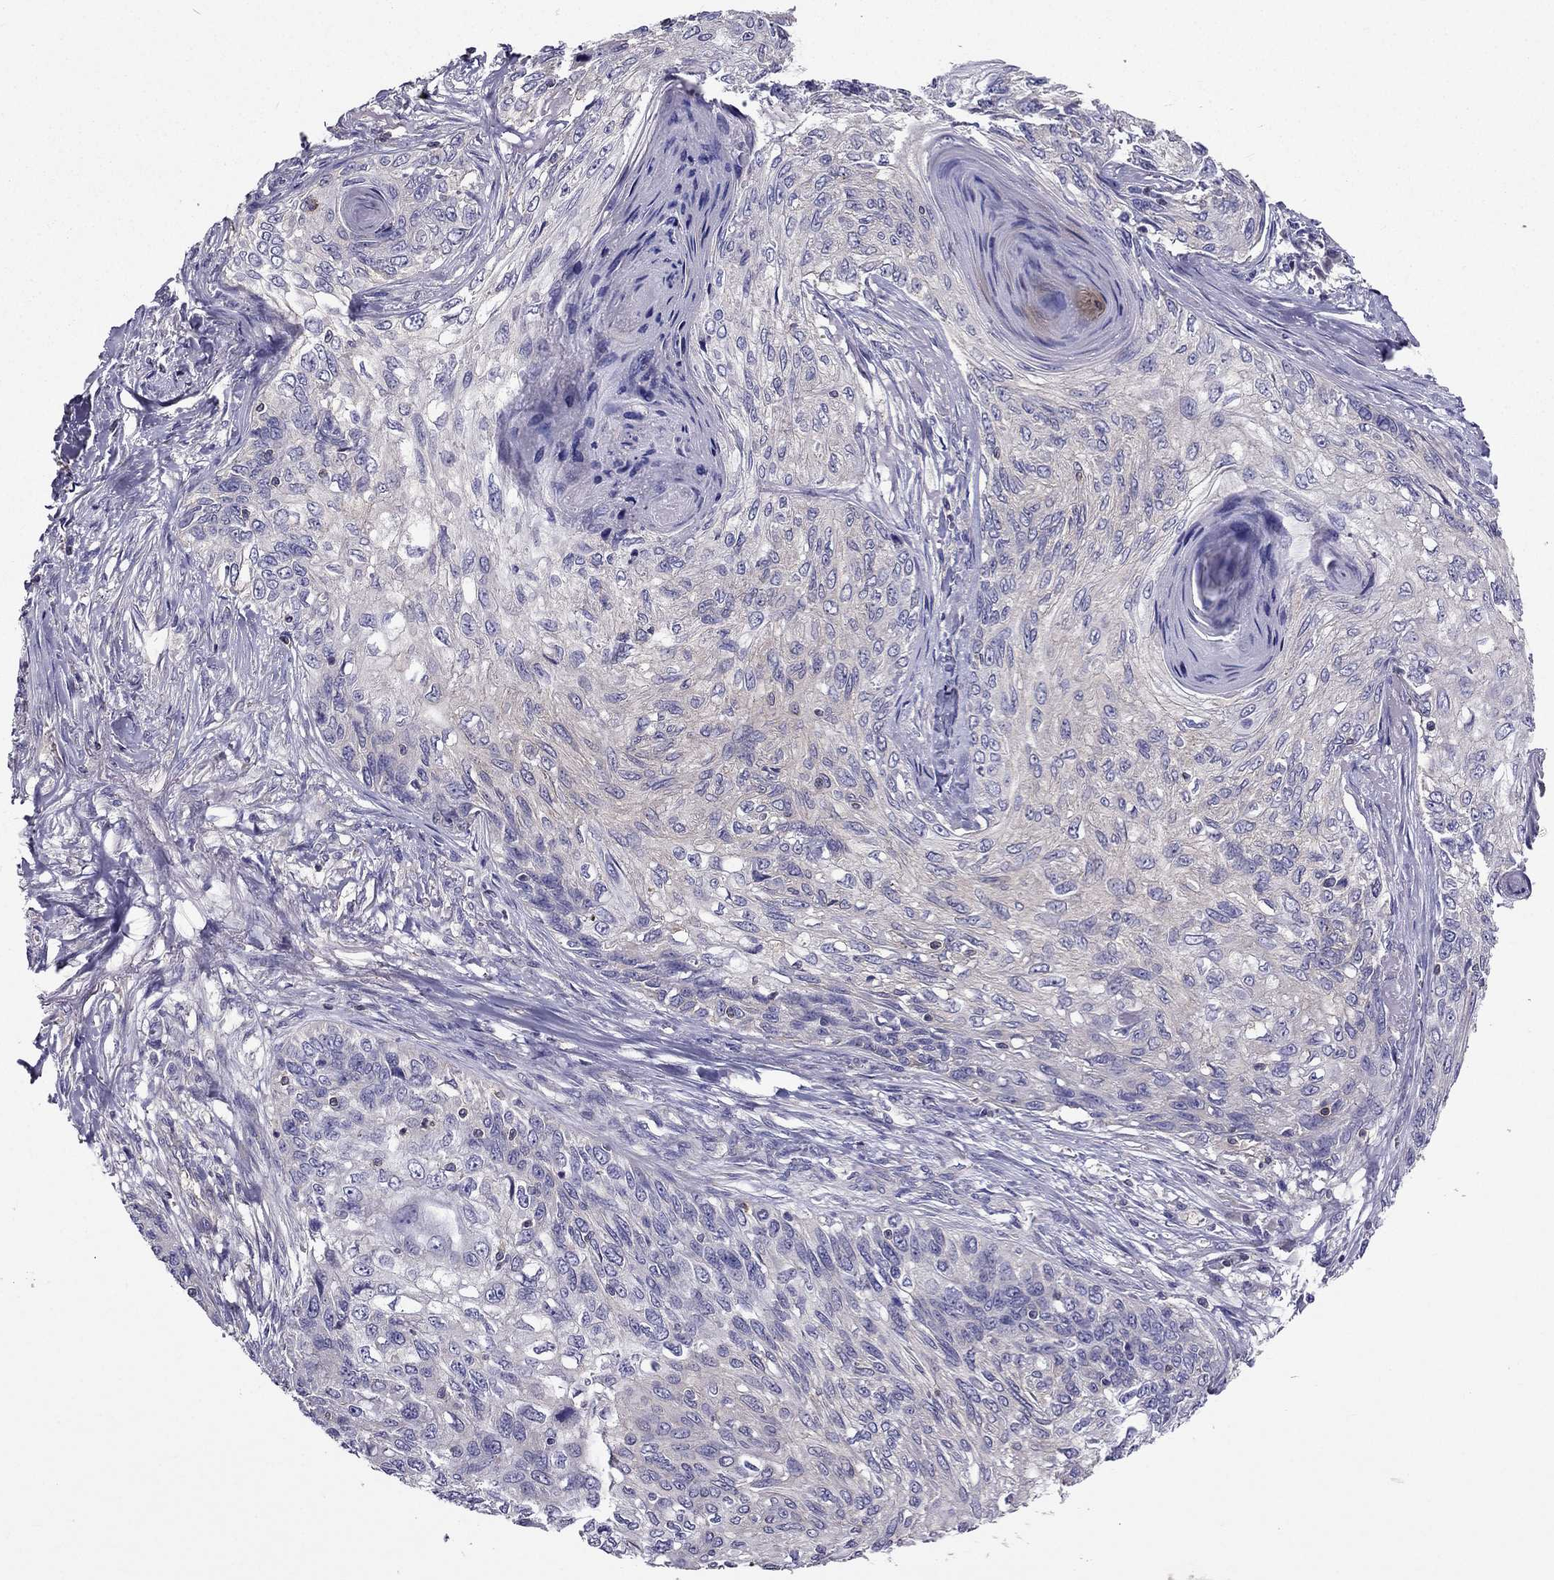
{"staining": {"intensity": "negative", "quantity": "none", "location": "none"}, "tissue": "skin cancer", "cell_type": "Tumor cells", "image_type": "cancer", "snomed": [{"axis": "morphology", "description": "Squamous cell carcinoma, NOS"}, {"axis": "topography", "description": "Skin"}], "caption": "Immunohistochemistry image of neoplastic tissue: skin cancer stained with DAB demonstrates no significant protein positivity in tumor cells.", "gene": "AAK1", "patient": {"sex": "male", "age": 92}}